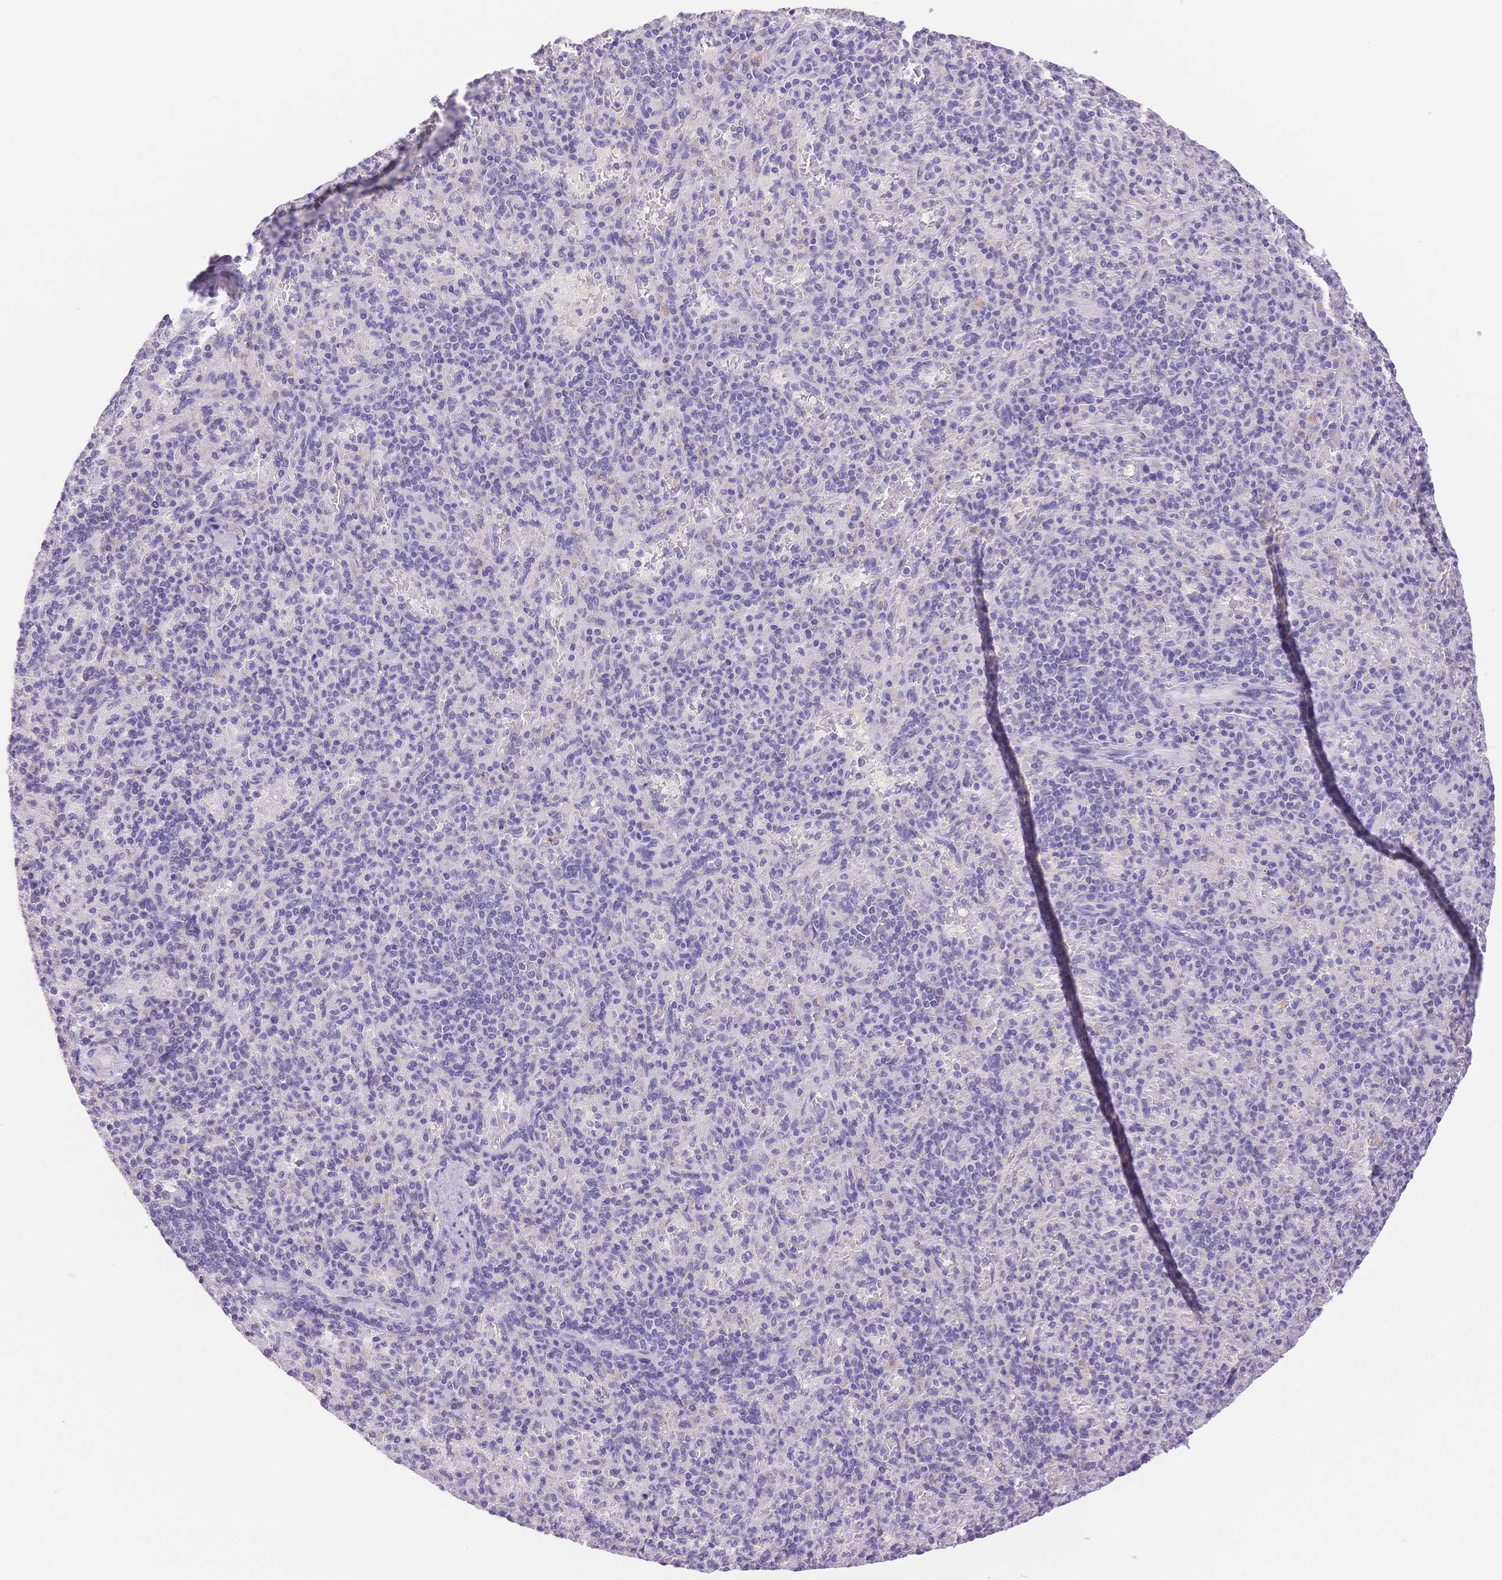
{"staining": {"intensity": "negative", "quantity": "none", "location": "none"}, "tissue": "spleen", "cell_type": "Cells in red pulp", "image_type": "normal", "snomed": [{"axis": "morphology", "description": "Normal tissue, NOS"}, {"axis": "topography", "description": "Spleen"}], "caption": "Immunohistochemical staining of normal human spleen displays no significant expression in cells in red pulp. (DAB (3,3'-diaminobenzidine) immunohistochemistry visualized using brightfield microscopy, high magnification).", "gene": "MYOM1", "patient": {"sex": "female", "age": 74}}